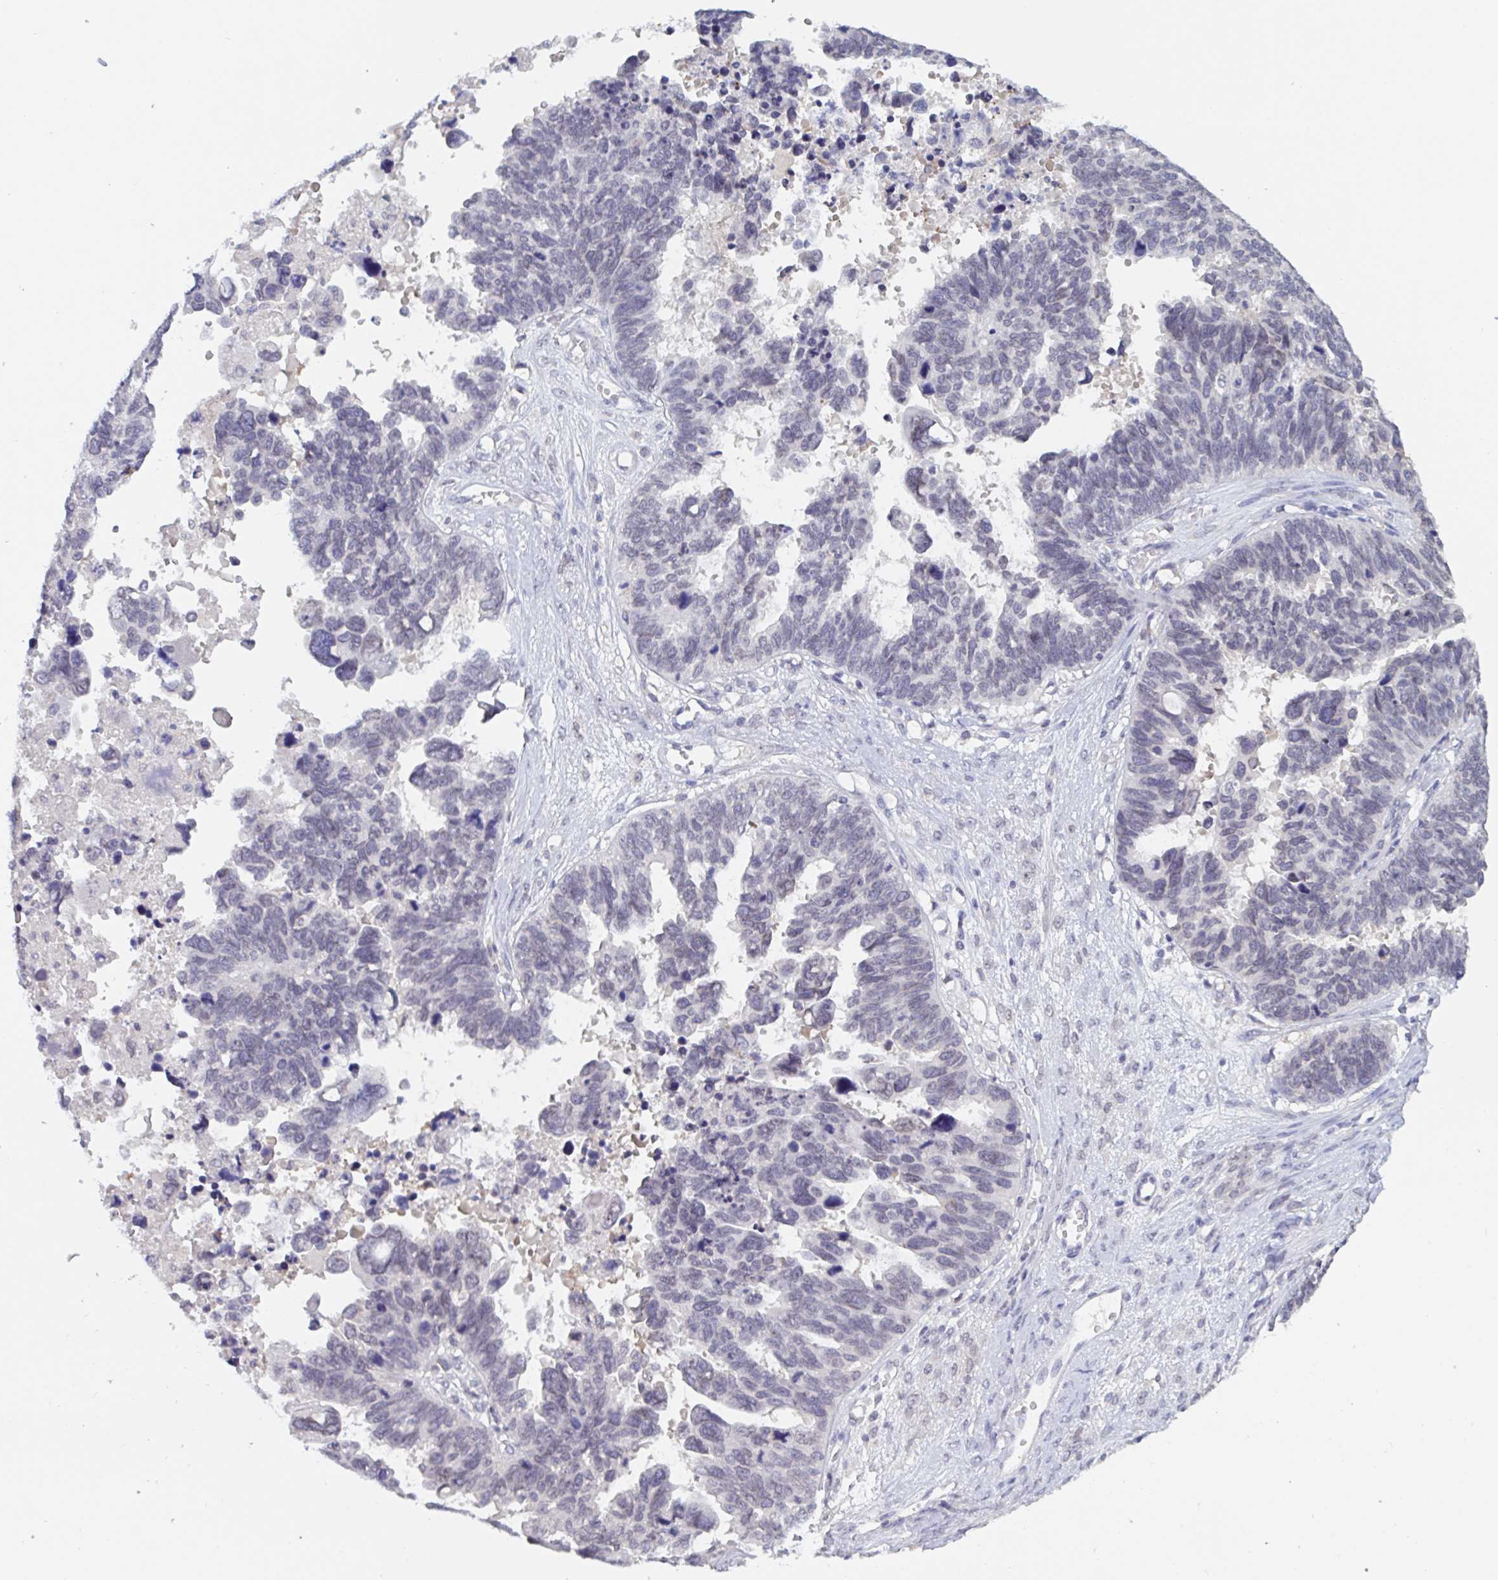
{"staining": {"intensity": "negative", "quantity": "none", "location": "none"}, "tissue": "ovarian cancer", "cell_type": "Tumor cells", "image_type": "cancer", "snomed": [{"axis": "morphology", "description": "Cystadenocarcinoma, serous, NOS"}, {"axis": "topography", "description": "Ovary"}], "caption": "Immunohistochemistry of human ovarian serous cystadenocarcinoma shows no staining in tumor cells. (DAB (3,3'-diaminobenzidine) IHC, high magnification).", "gene": "SERPINB13", "patient": {"sex": "female", "age": 60}}